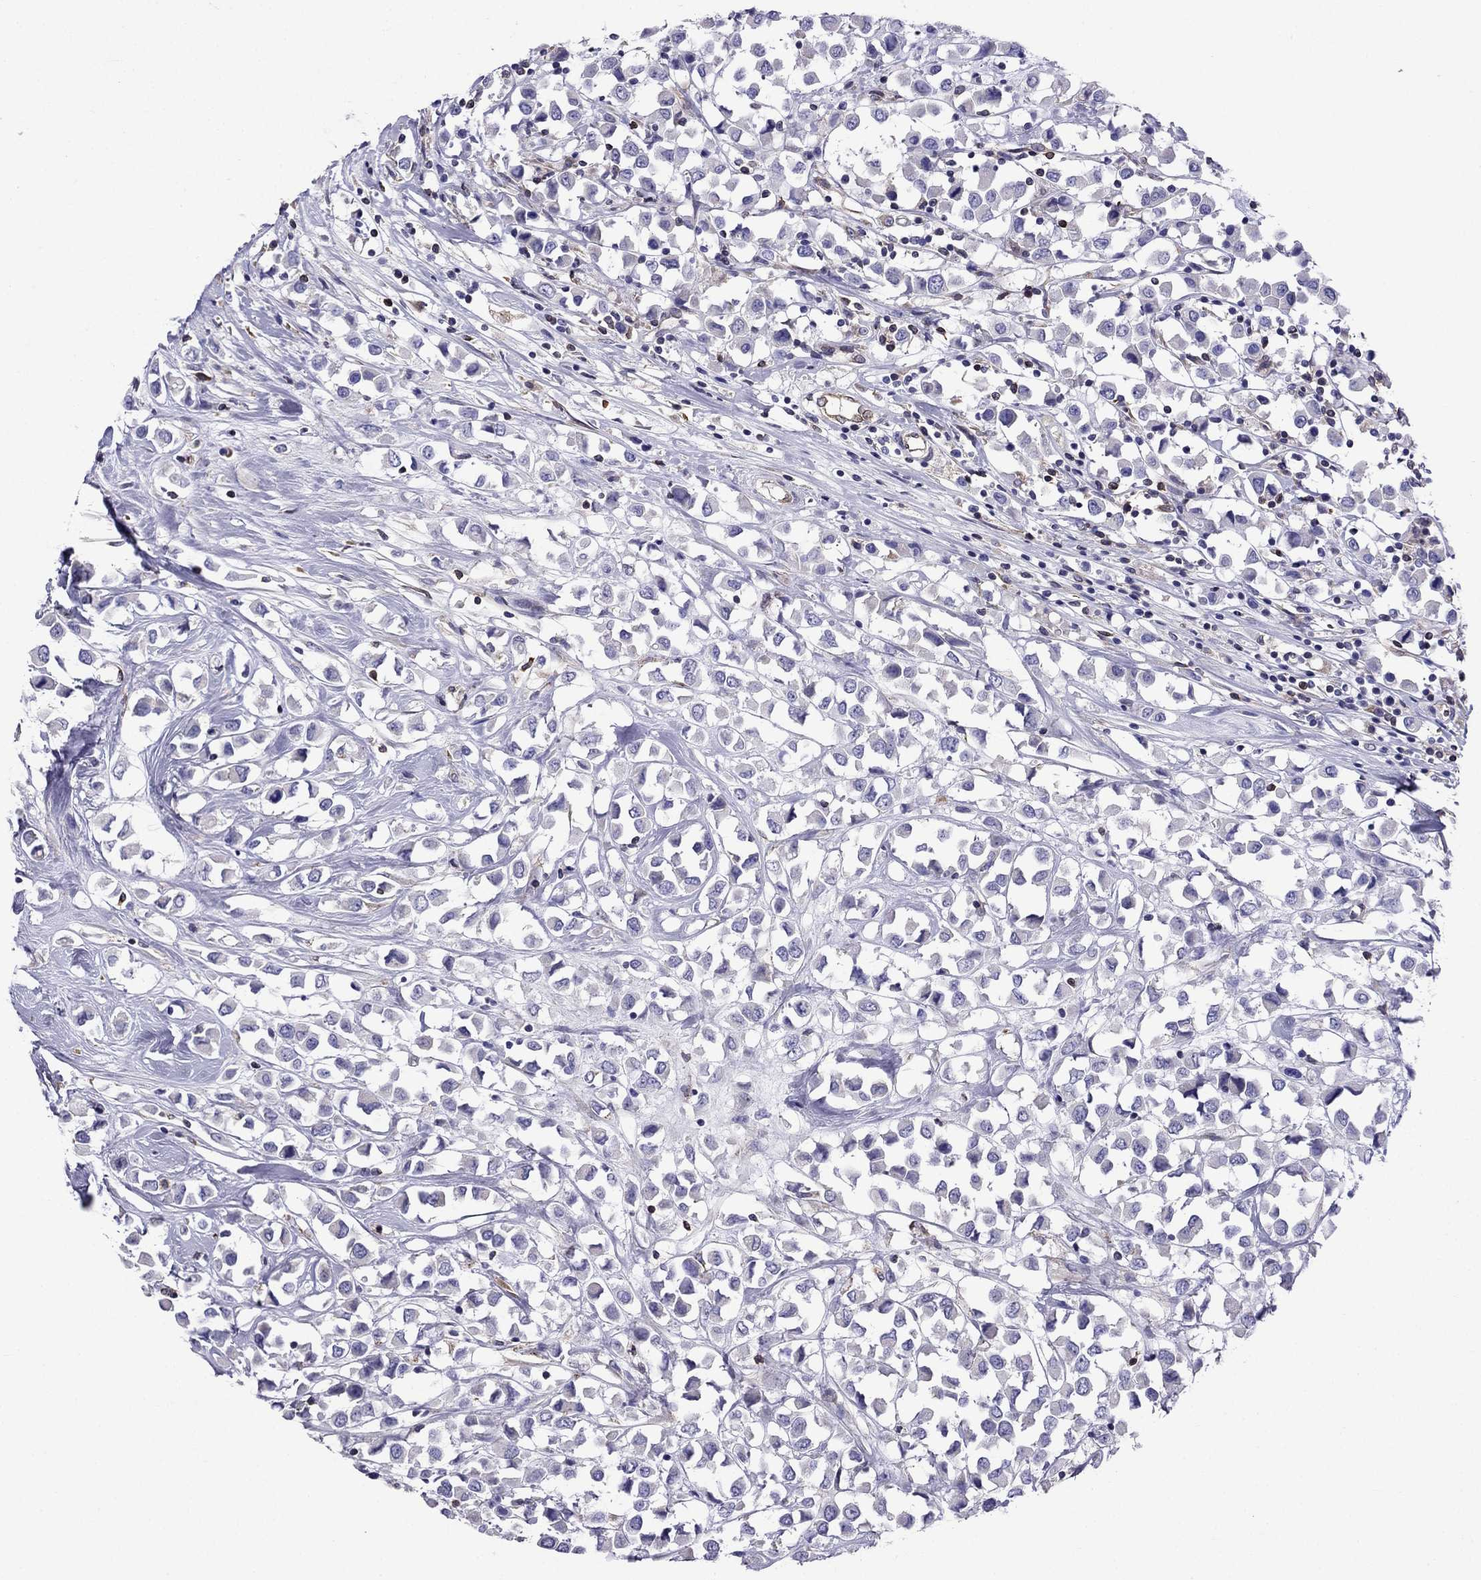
{"staining": {"intensity": "negative", "quantity": "none", "location": "none"}, "tissue": "breast cancer", "cell_type": "Tumor cells", "image_type": "cancer", "snomed": [{"axis": "morphology", "description": "Duct carcinoma"}, {"axis": "topography", "description": "Breast"}], "caption": "Breast cancer stained for a protein using immunohistochemistry demonstrates no expression tumor cells.", "gene": "GNAL", "patient": {"sex": "female", "age": 61}}